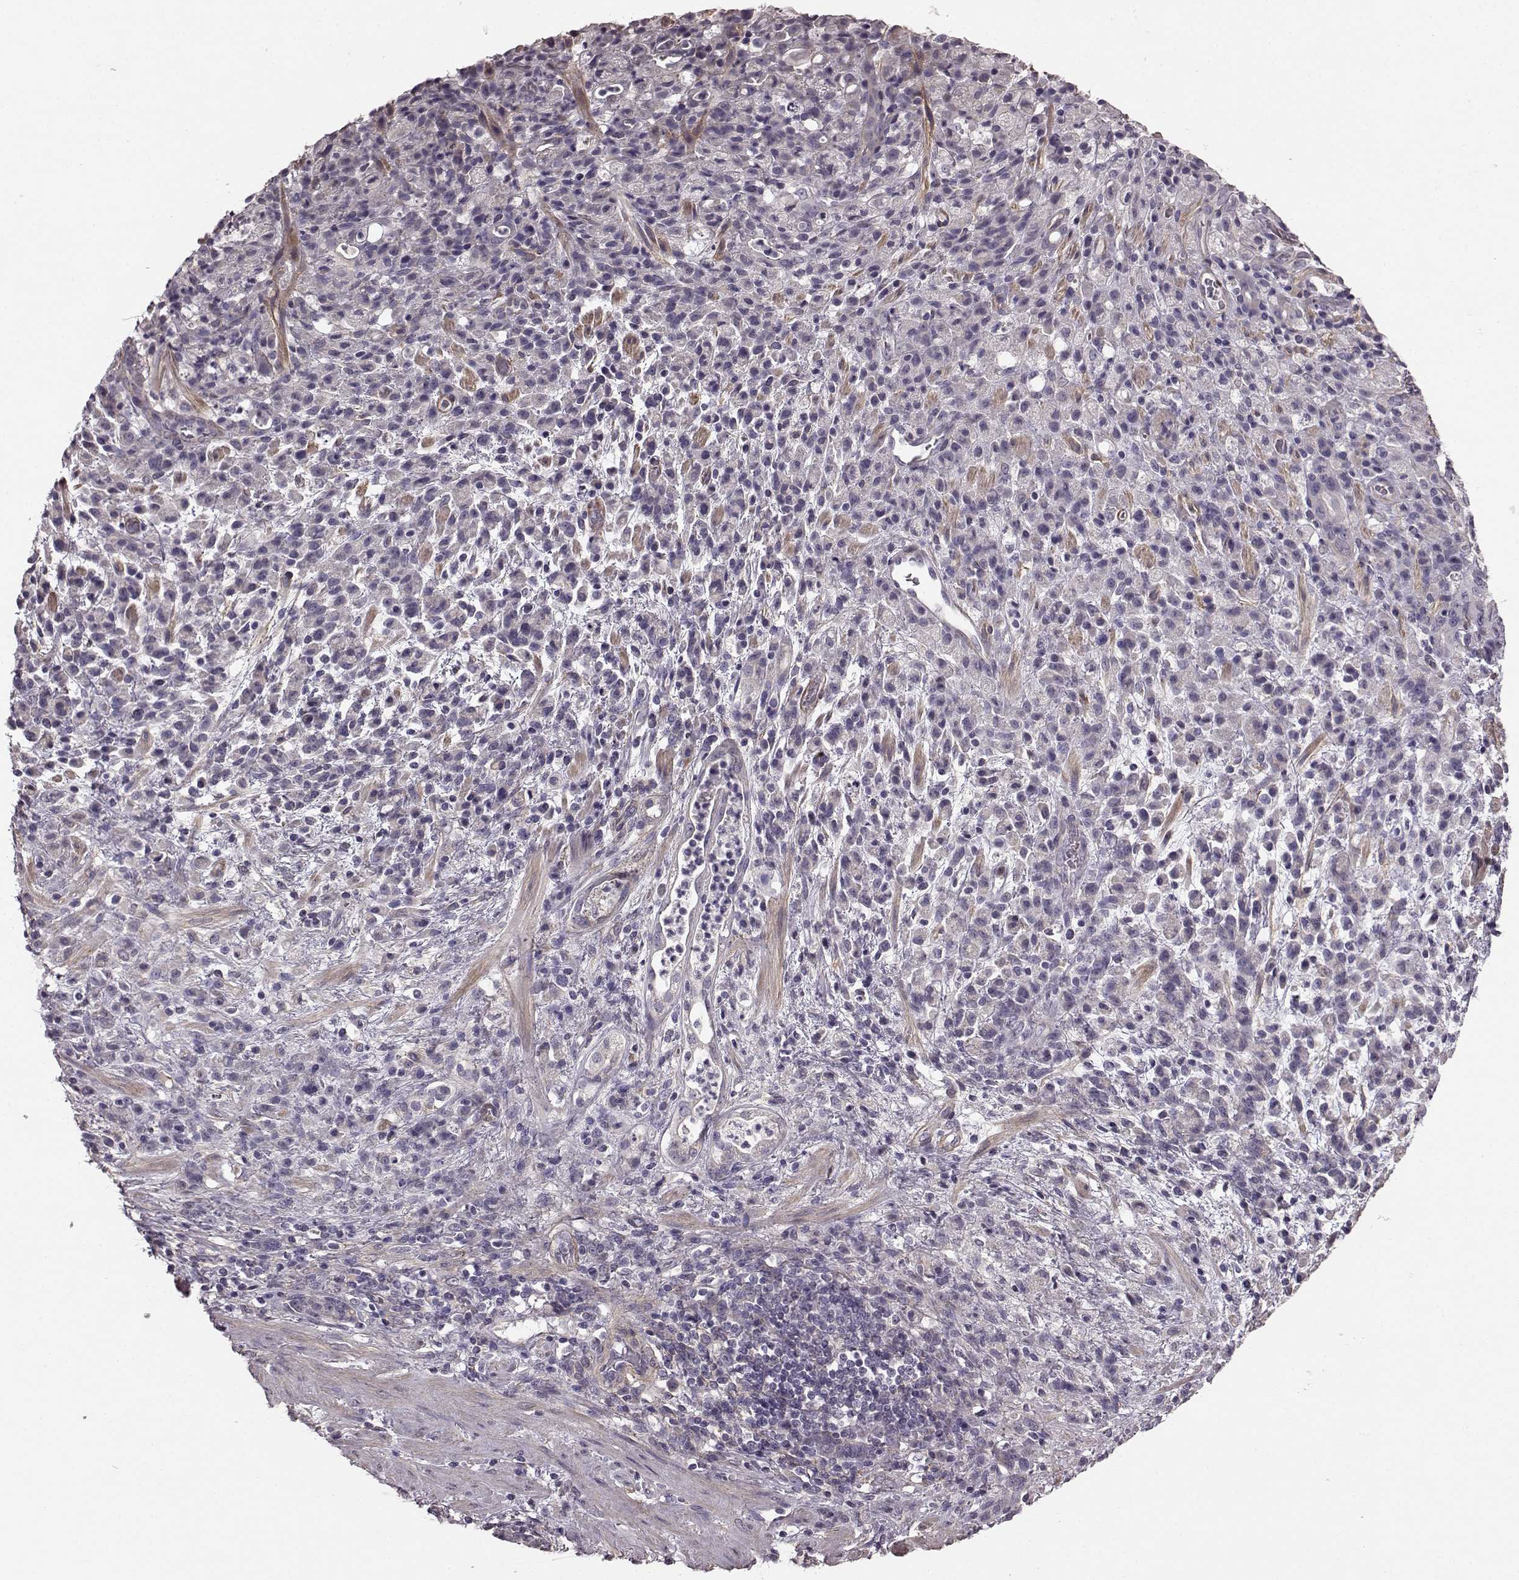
{"staining": {"intensity": "negative", "quantity": "none", "location": "none"}, "tissue": "stomach cancer", "cell_type": "Tumor cells", "image_type": "cancer", "snomed": [{"axis": "morphology", "description": "Adenocarcinoma, NOS"}, {"axis": "topography", "description": "Stomach"}], "caption": "This is a micrograph of IHC staining of stomach adenocarcinoma, which shows no positivity in tumor cells.", "gene": "GRK1", "patient": {"sex": "female", "age": 60}}